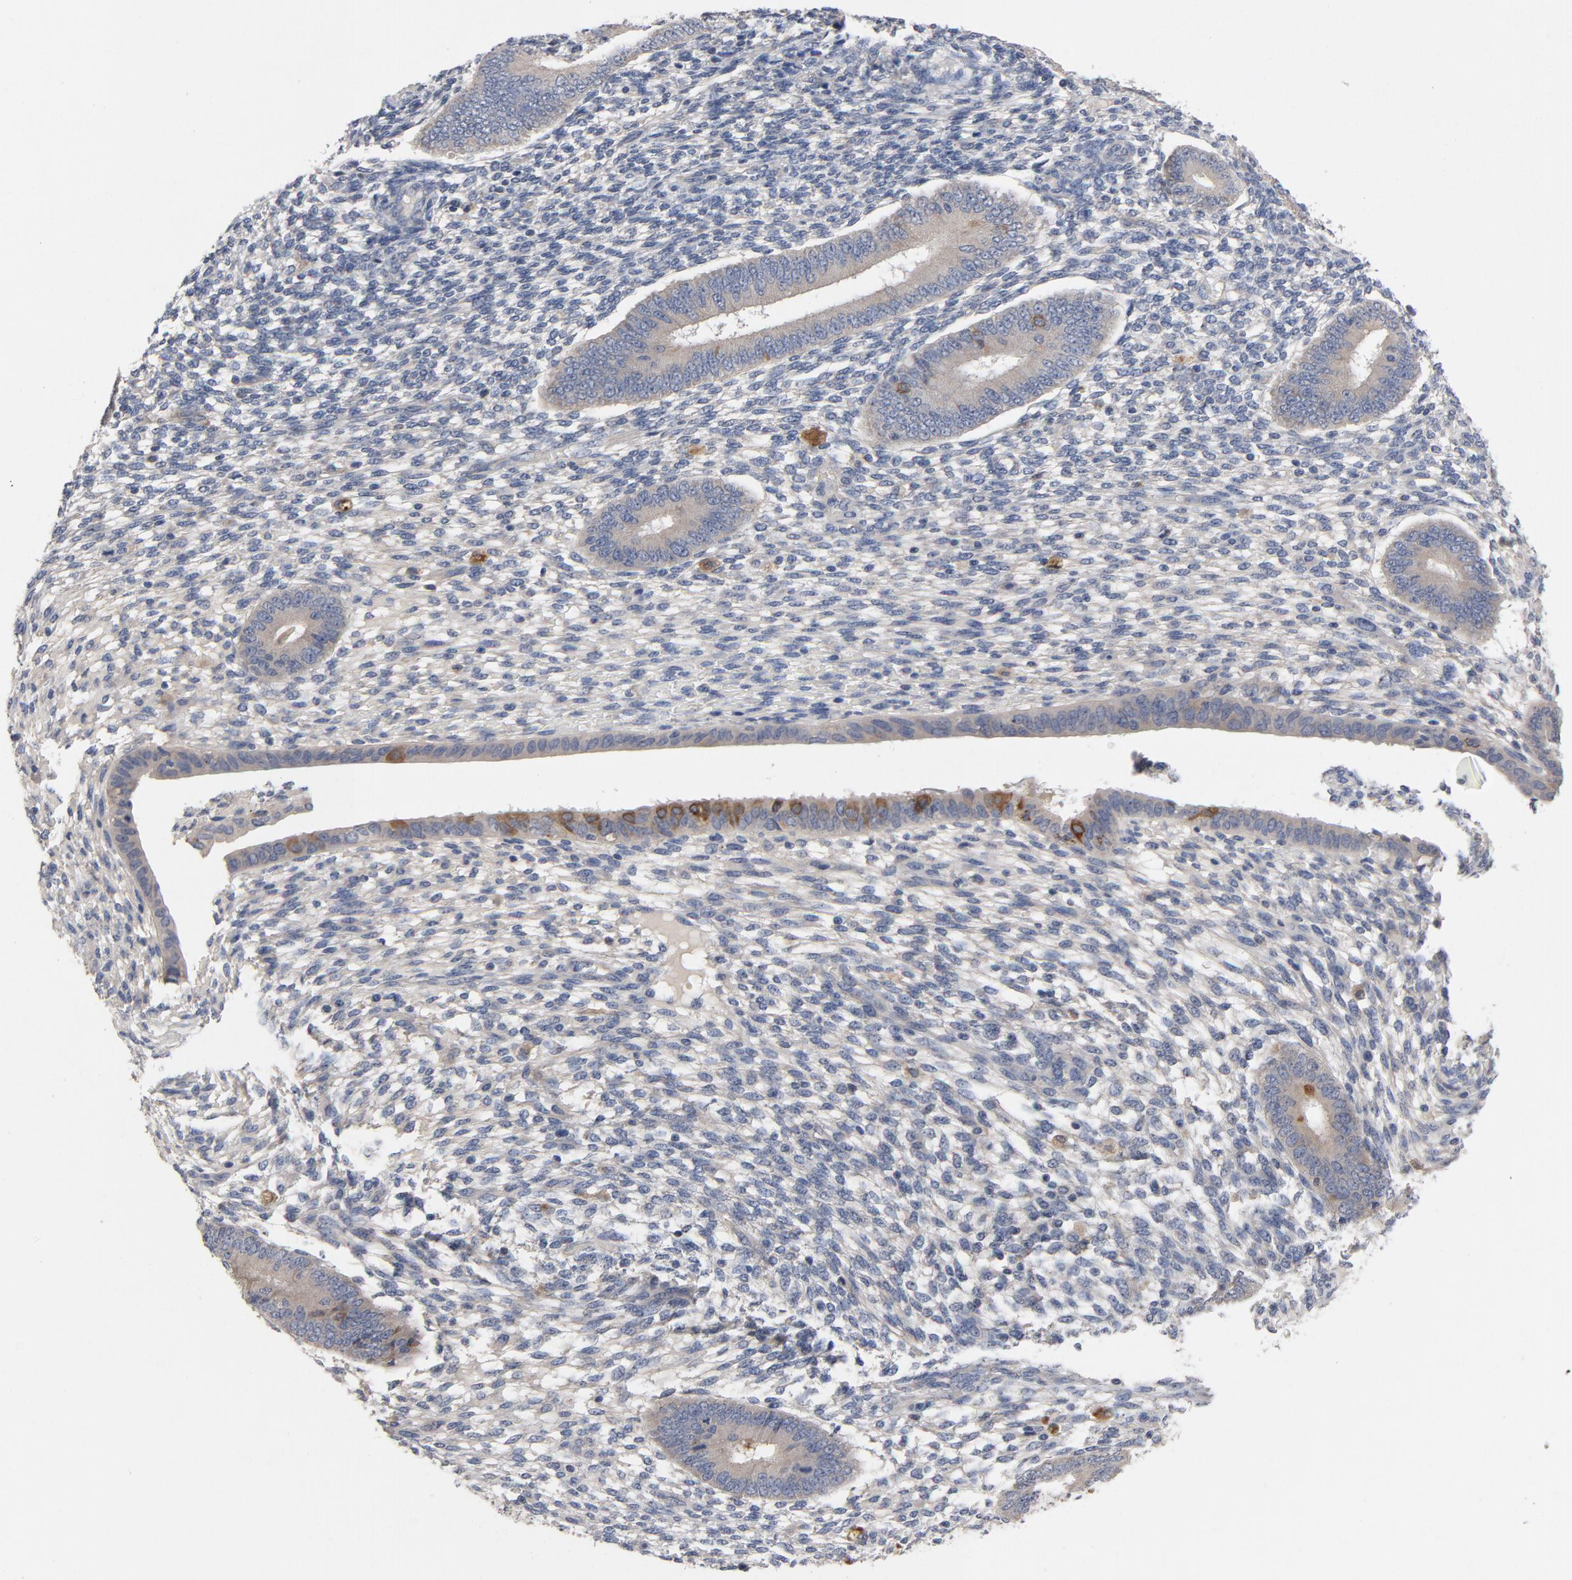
{"staining": {"intensity": "negative", "quantity": "none", "location": "none"}, "tissue": "endometrium", "cell_type": "Cells in endometrial stroma", "image_type": "normal", "snomed": [{"axis": "morphology", "description": "Normal tissue, NOS"}, {"axis": "topography", "description": "Endometrium"}], "caption": "High power microscopy photomicrograph of an IHC image of normal endometrium, revealing no significant staining in cells in endometrial stroma.", "gene": "CCDC134", "patient": {"sex": "female", "age": 42}}